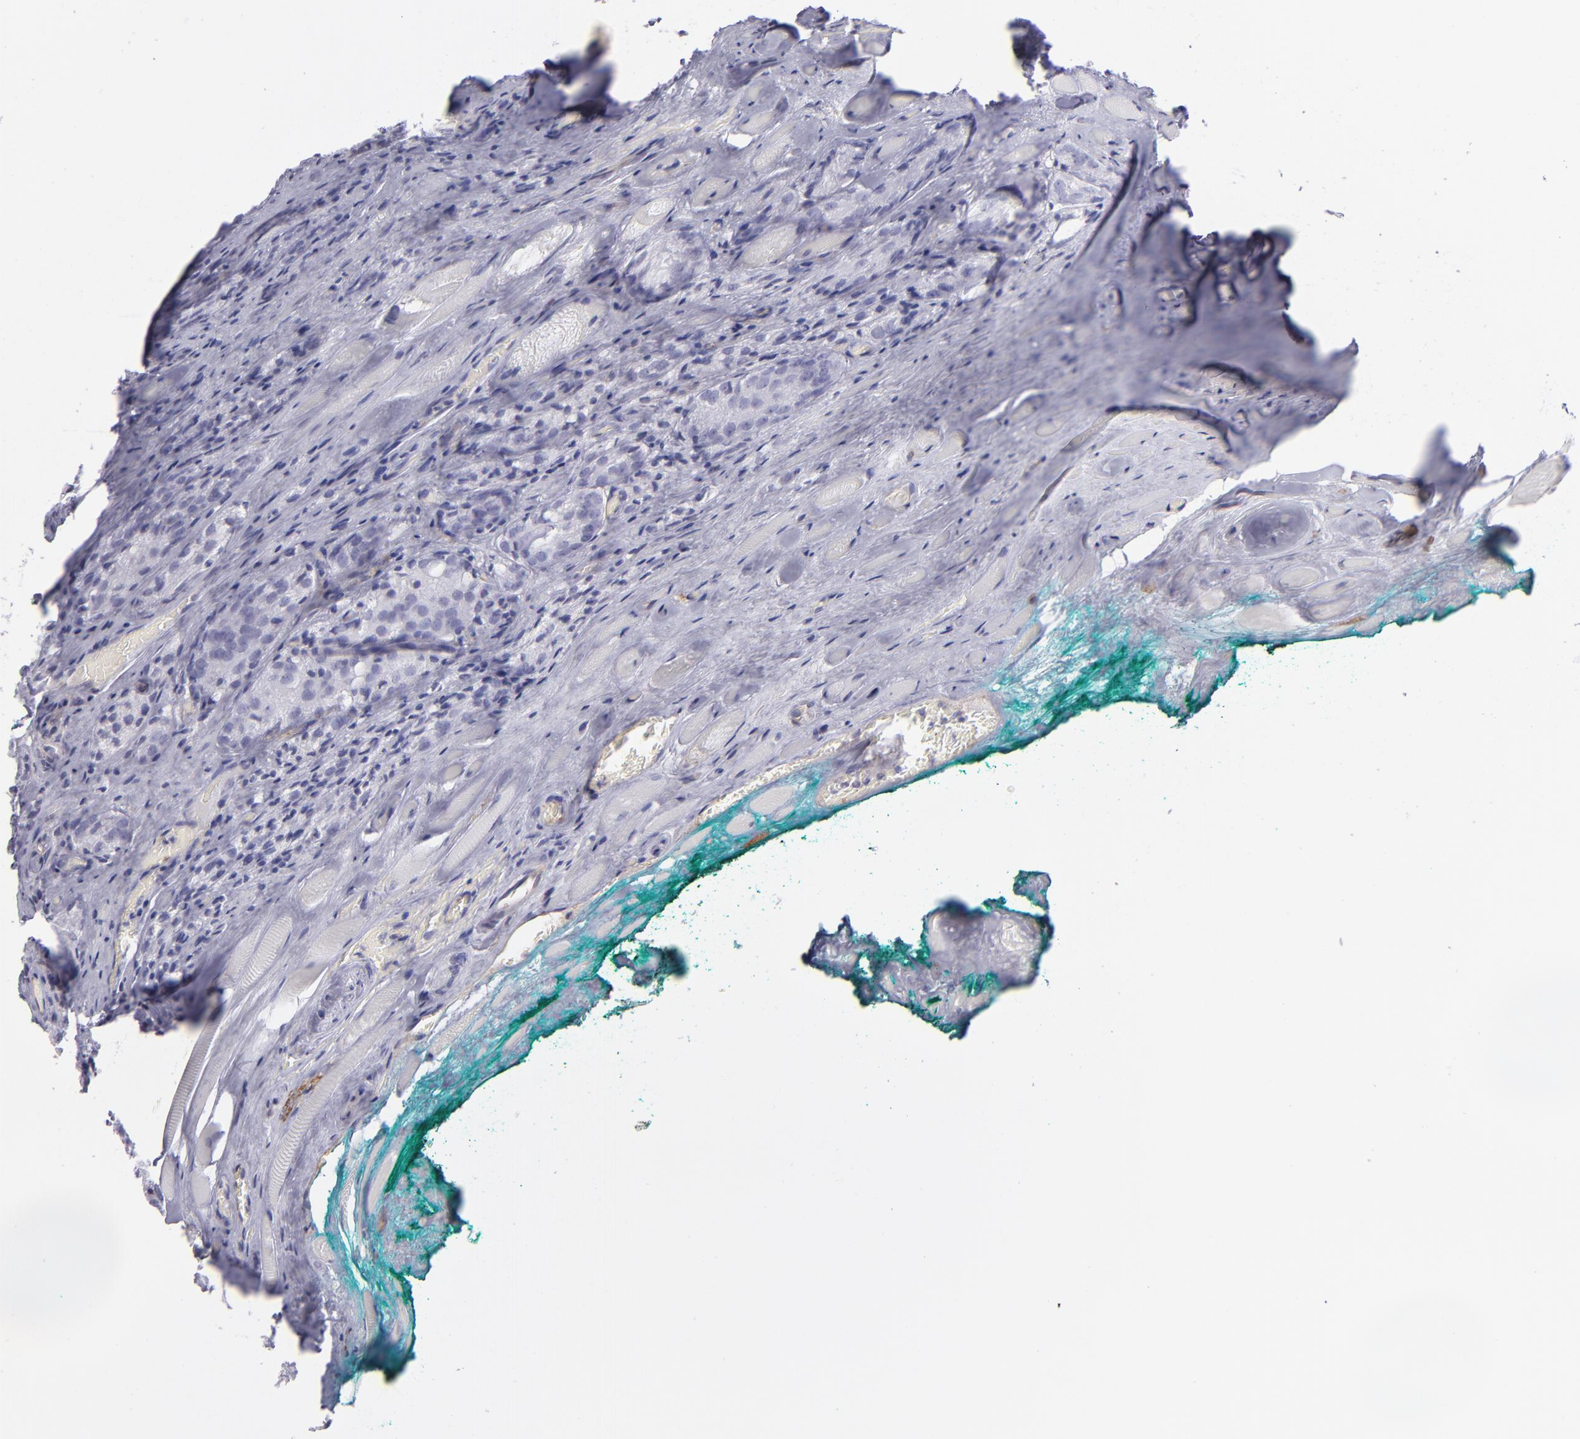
{"staining": {"intensity": "negative", "quantity": "none", "location": "none"}, "tissue": "prostate cancer", "cell_type": "Tumor cells", "image_type": "cancer", "snomed": [{"axis": "morphology", "description": "Adenocarcinoma, Medium grade"}, {"axis": "topography", "description": "Prostate"}], "caption": "An immunohistochemistry (IHC) image of prostate cancer is shown. There is no staining in tumor cells of prostate cancer.", "gene": "THBD", "patient": {"sex": "male", "age": 60}}